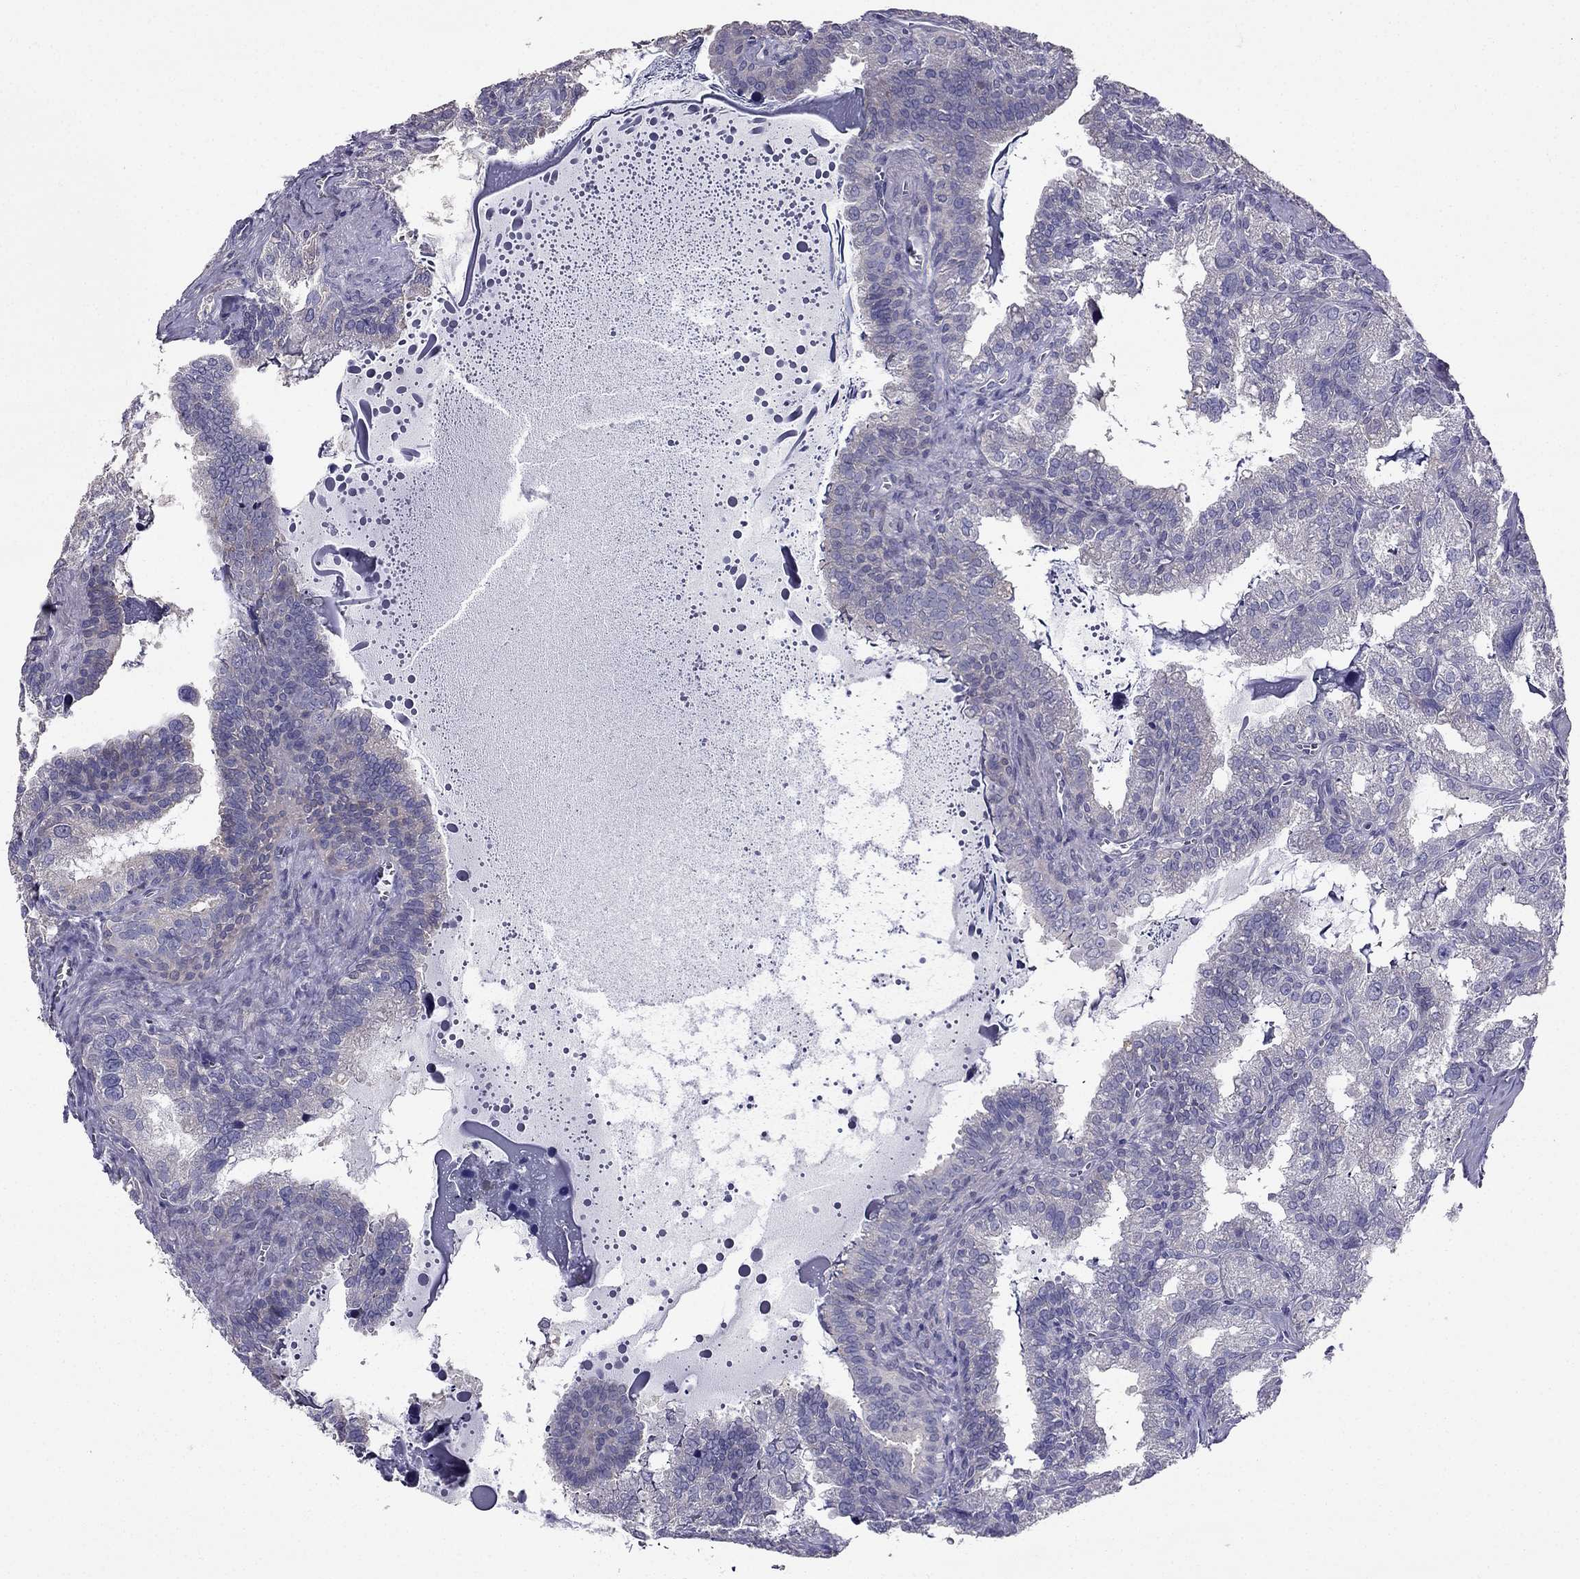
{"staining": {"intensity": "negative", "quantity": "none", "location": "none"}, "tissue": "seminal vesicle", "cell_type": "Glandular cells", "image_type": "normal", "snomed": [{"axis": "morphology", "description": "Normal tissue, NOS"}, {"axis": "topography", "description": "Seminal veicle"}], "caption": "High power microscopy micrograph of an immunohistochemistry histopathology image of unremarkable seminal vesicle, revealing no significant positivity in glandular cells.", "gene": "AS3MT", "patient": {"sex": "male", "age": 57}}